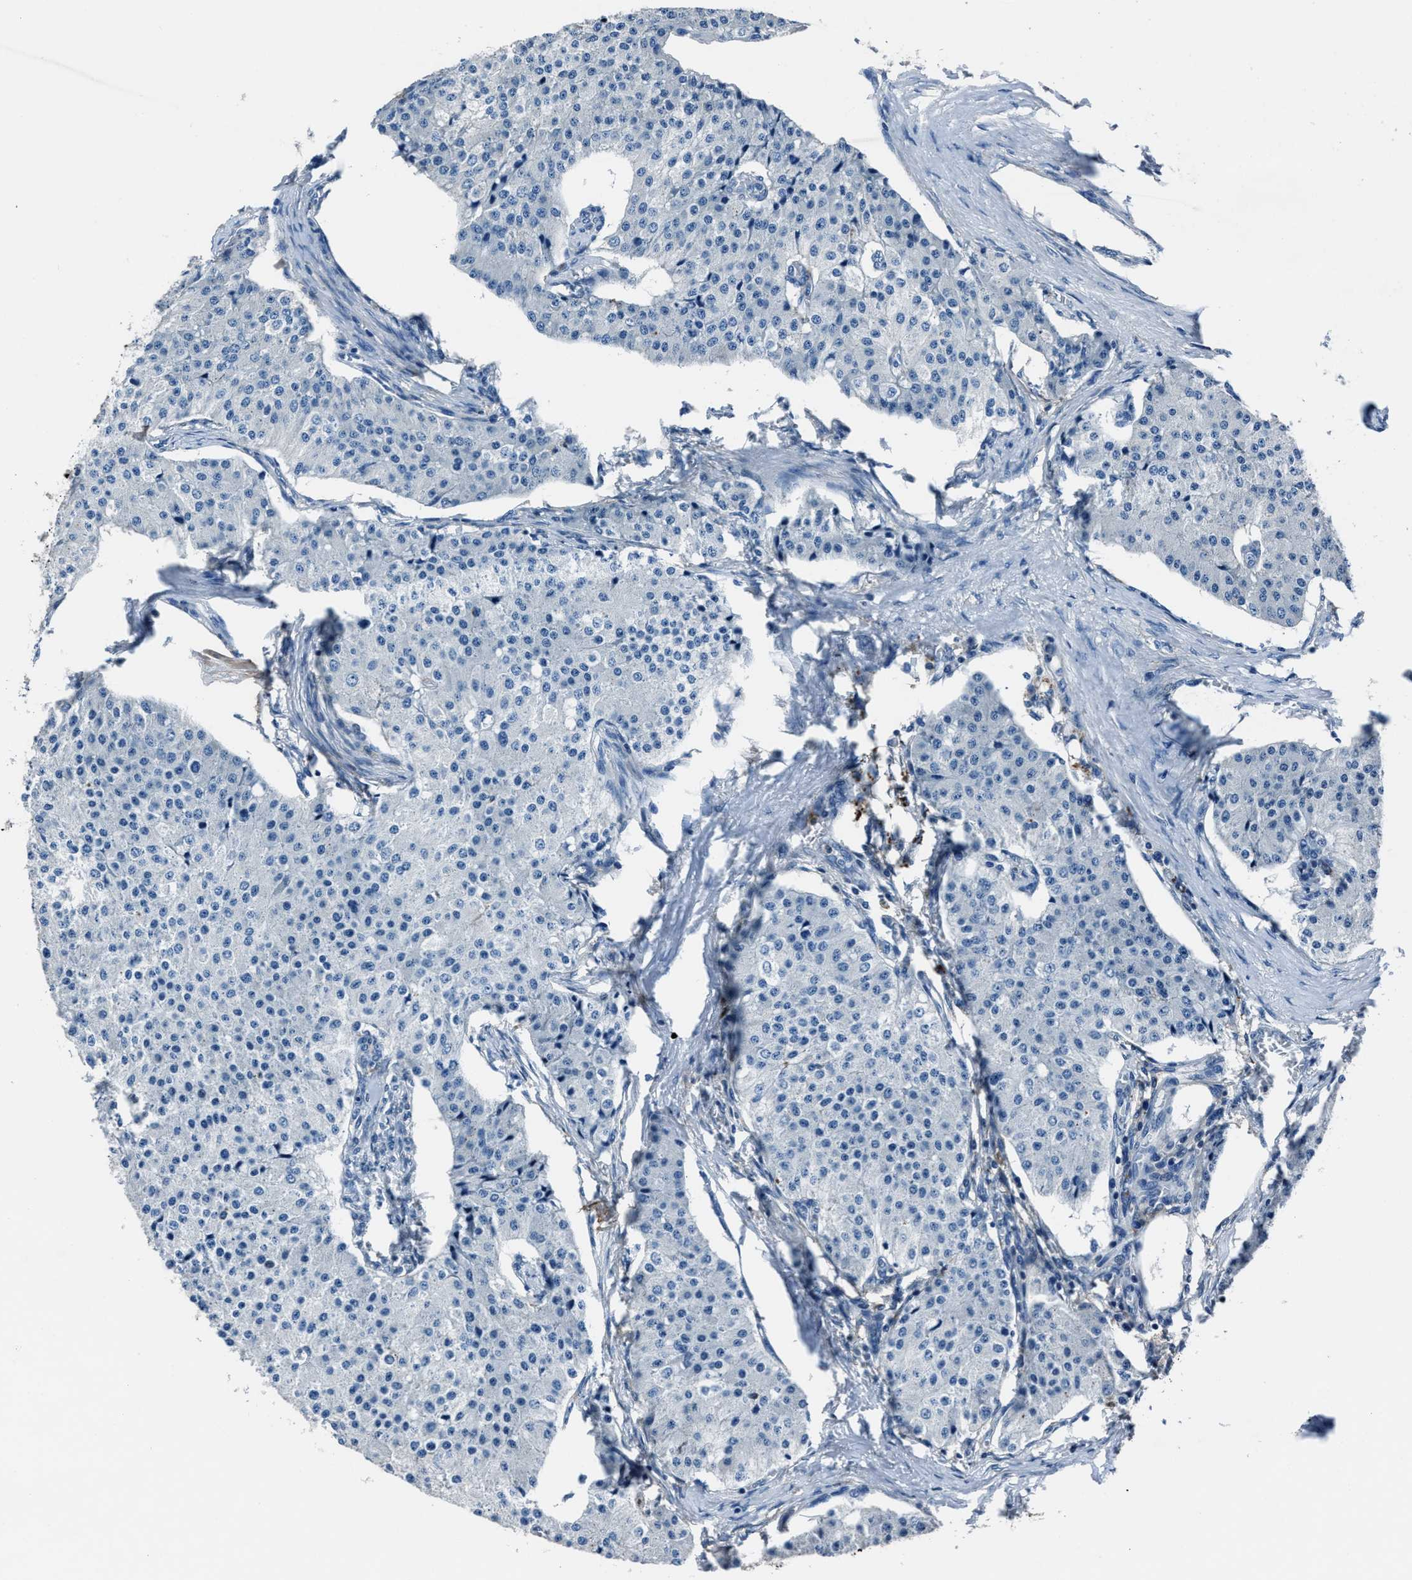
{"staining": {"intensity": "negative", "quantity": "none", "location": "none"}, "tissue": "carcinoid", "cell_type": "Tumor cells", "image_type": "cancer", "snomed": [{"axis": "morphology", "description": "Carcinoid, malignant, NOS"}, {"axis": "topography", "description": "Colon"}], "caption": "Tumor cells show no significant positivity in malignant carcinoid.", "gene": "FGL2", "patient": {"sex": "female", "age": 52}}